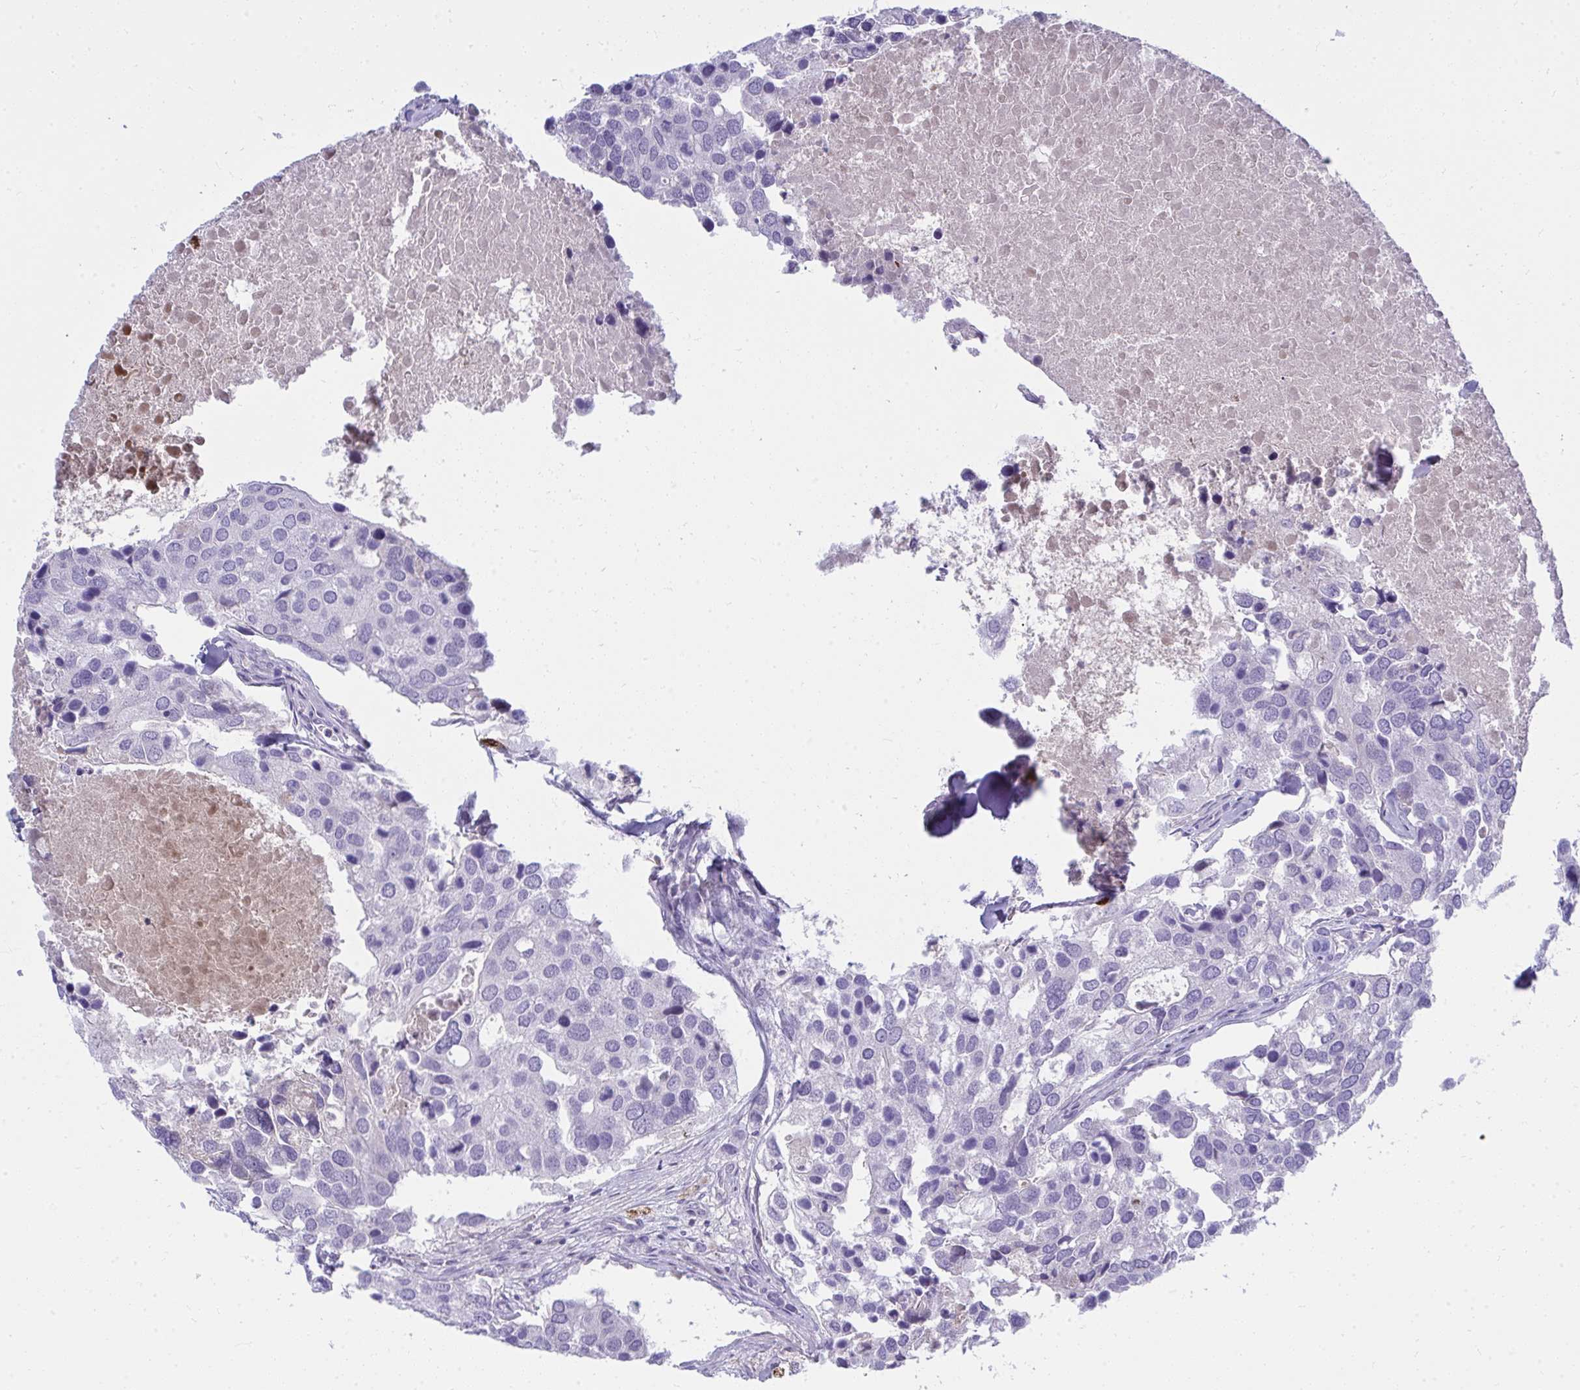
{"staining": {"intensity": "negative", "quantity": "none", "location": "none"}, "tissue": "breast cancer", "cell_type": "Tumor cells", "image_type": "cancer", "snomed": [{"axis": "morphology", "description": "Duct carcinoma"}, {"axis": "topography", "description": "Breast"}], "caption": "This histopathology image is of breast cancer stained with immunohistochemistry to label a protein in brown with the nuclei are counter-stained blue. There is no expression in tumor cells.", "gene": "LRRC36", "patient": {"sex": "female", "age": 83}}